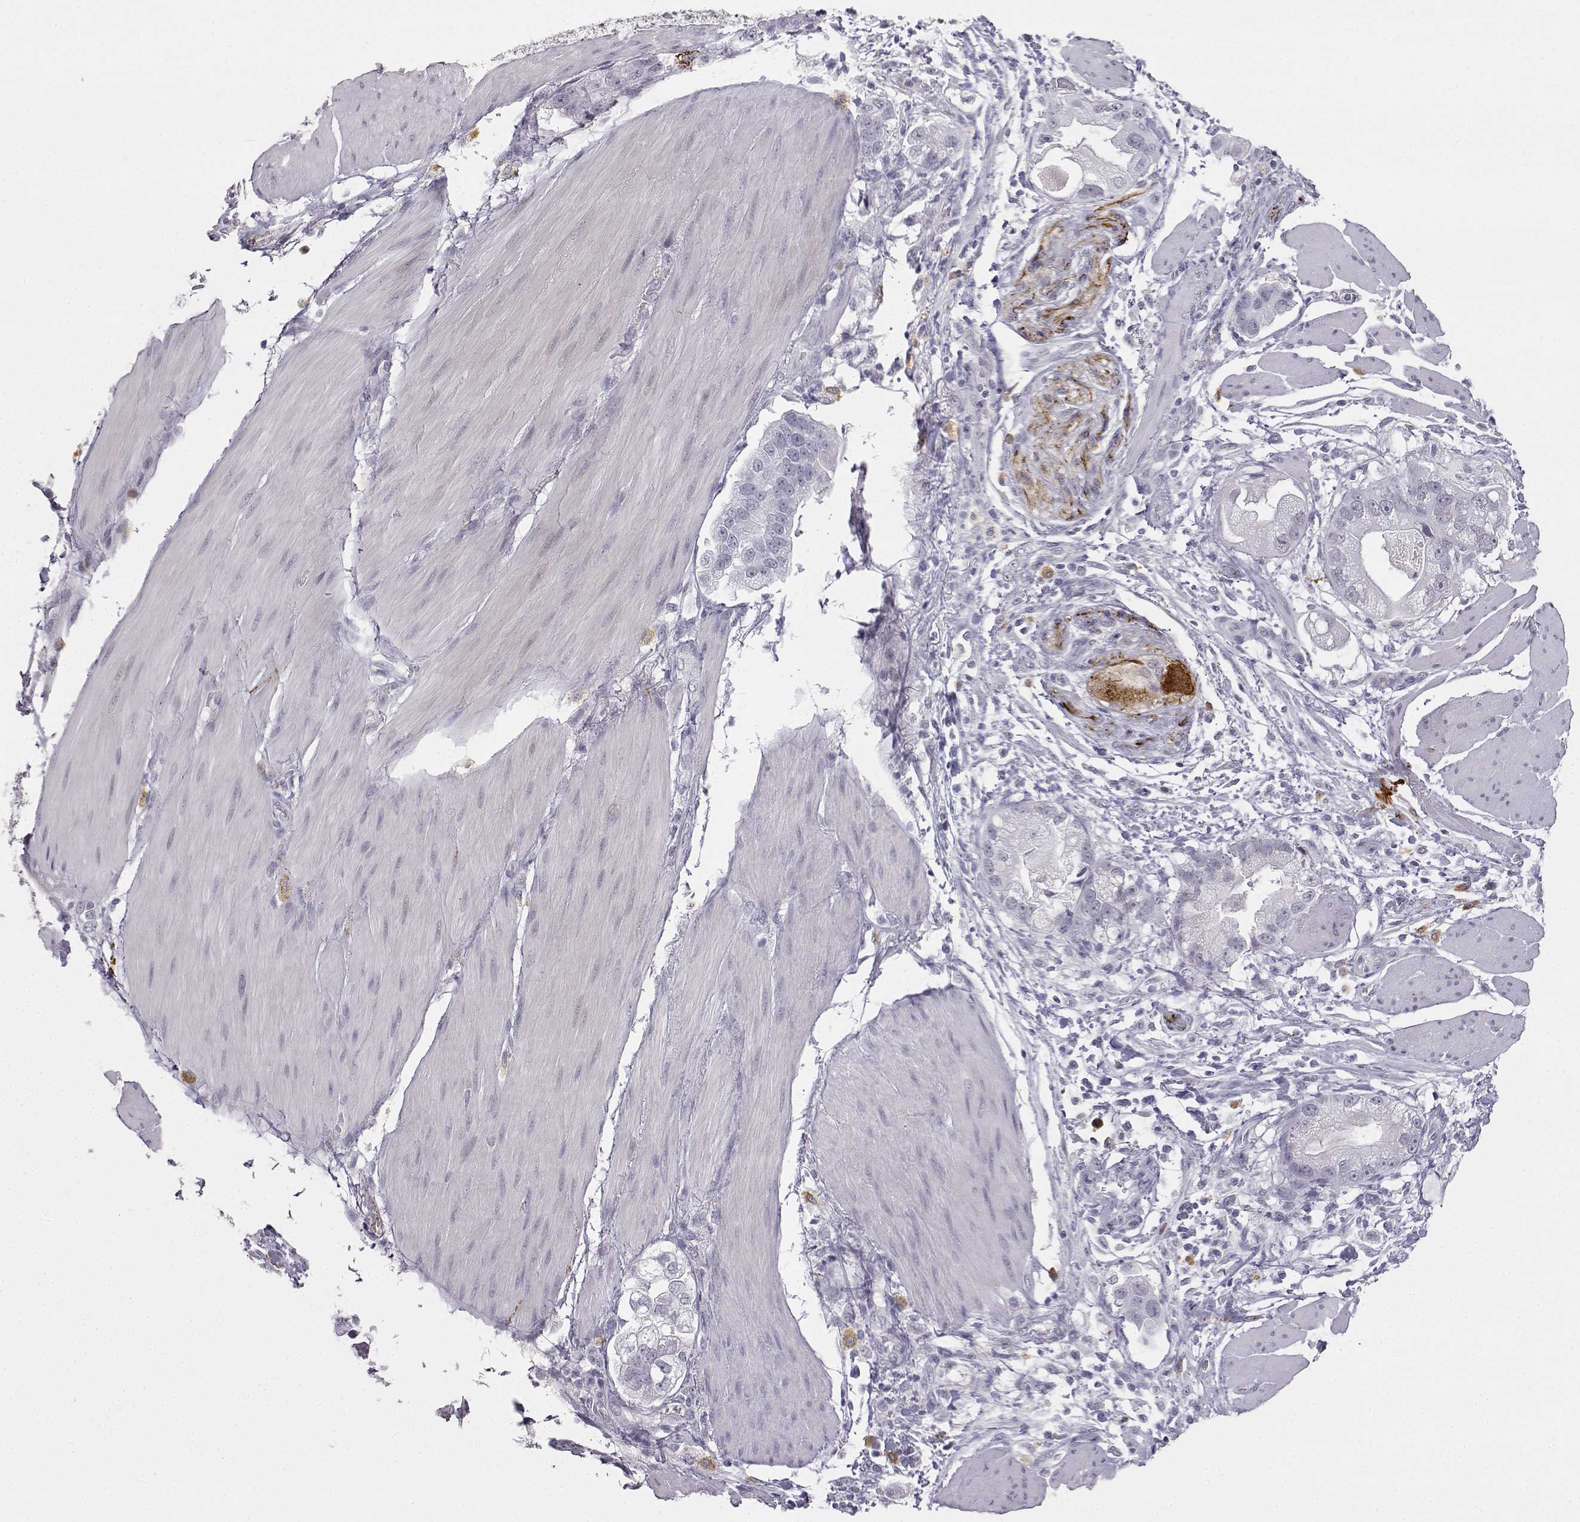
{"staining": {"intensity": "negative", "quantity": "none", "location": "none"}, "tissue": "stomach cancer", "cell_type": "Tumor cells", "image_type": "cancer", "snomed": [{"axis": "morphology", "description": "Adenocarcinoma, NOS"}, {"axis": "topography", "description": "Stomach"}], "caption": "Tumor cells show no significant positivity in stomach adenocarcinoma. (Brightfield microscopy of DAB immunohistochemistry at high magnification).", "gene": "VGF", "patient": {"sex": "male", "age": 59}}